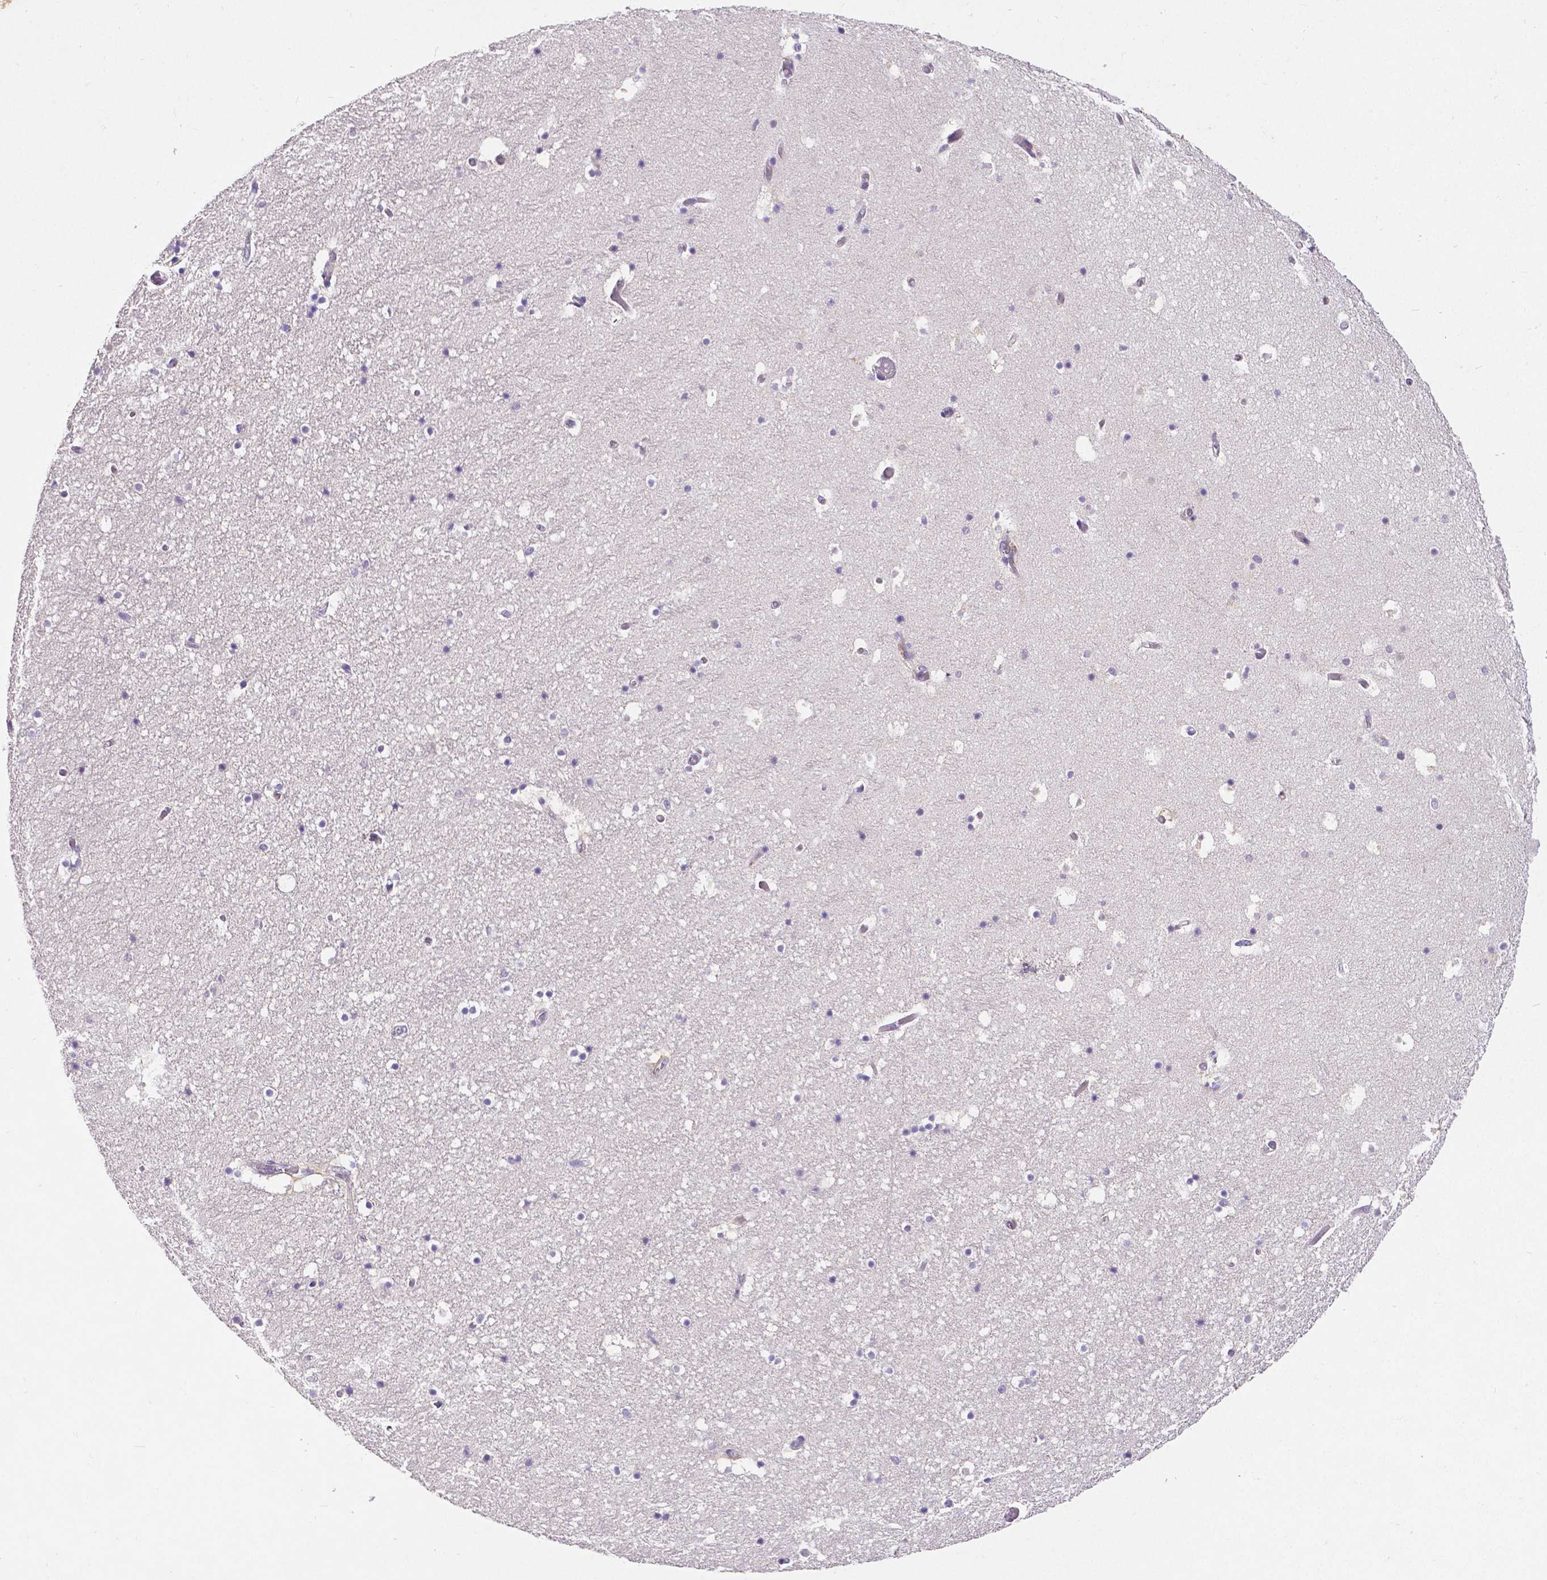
{"staining": {"intensity": "negative", "quantity": "none", "location": "none"}, "tissue": "hippocampus", "cell_type": "Glial cells", "image_type": "normal", "snomed": [{"axis": "morphology", "description": "Normal tissue, NOS"}, {"axis": "topography", "description": "Hippocampus"}], "caption": "Protein analysis of normal hippocampus demonstrates no significant positivity in glial cells. The staining was performed using DAB (3,3'-diaminobenzidine) to visualize the protein expression in brown, while the nuclei were stained in blue with hematoxylin (Magnification: 20x).", "gene": "CD4", "patient": {"sex": "male", "age": 26}}